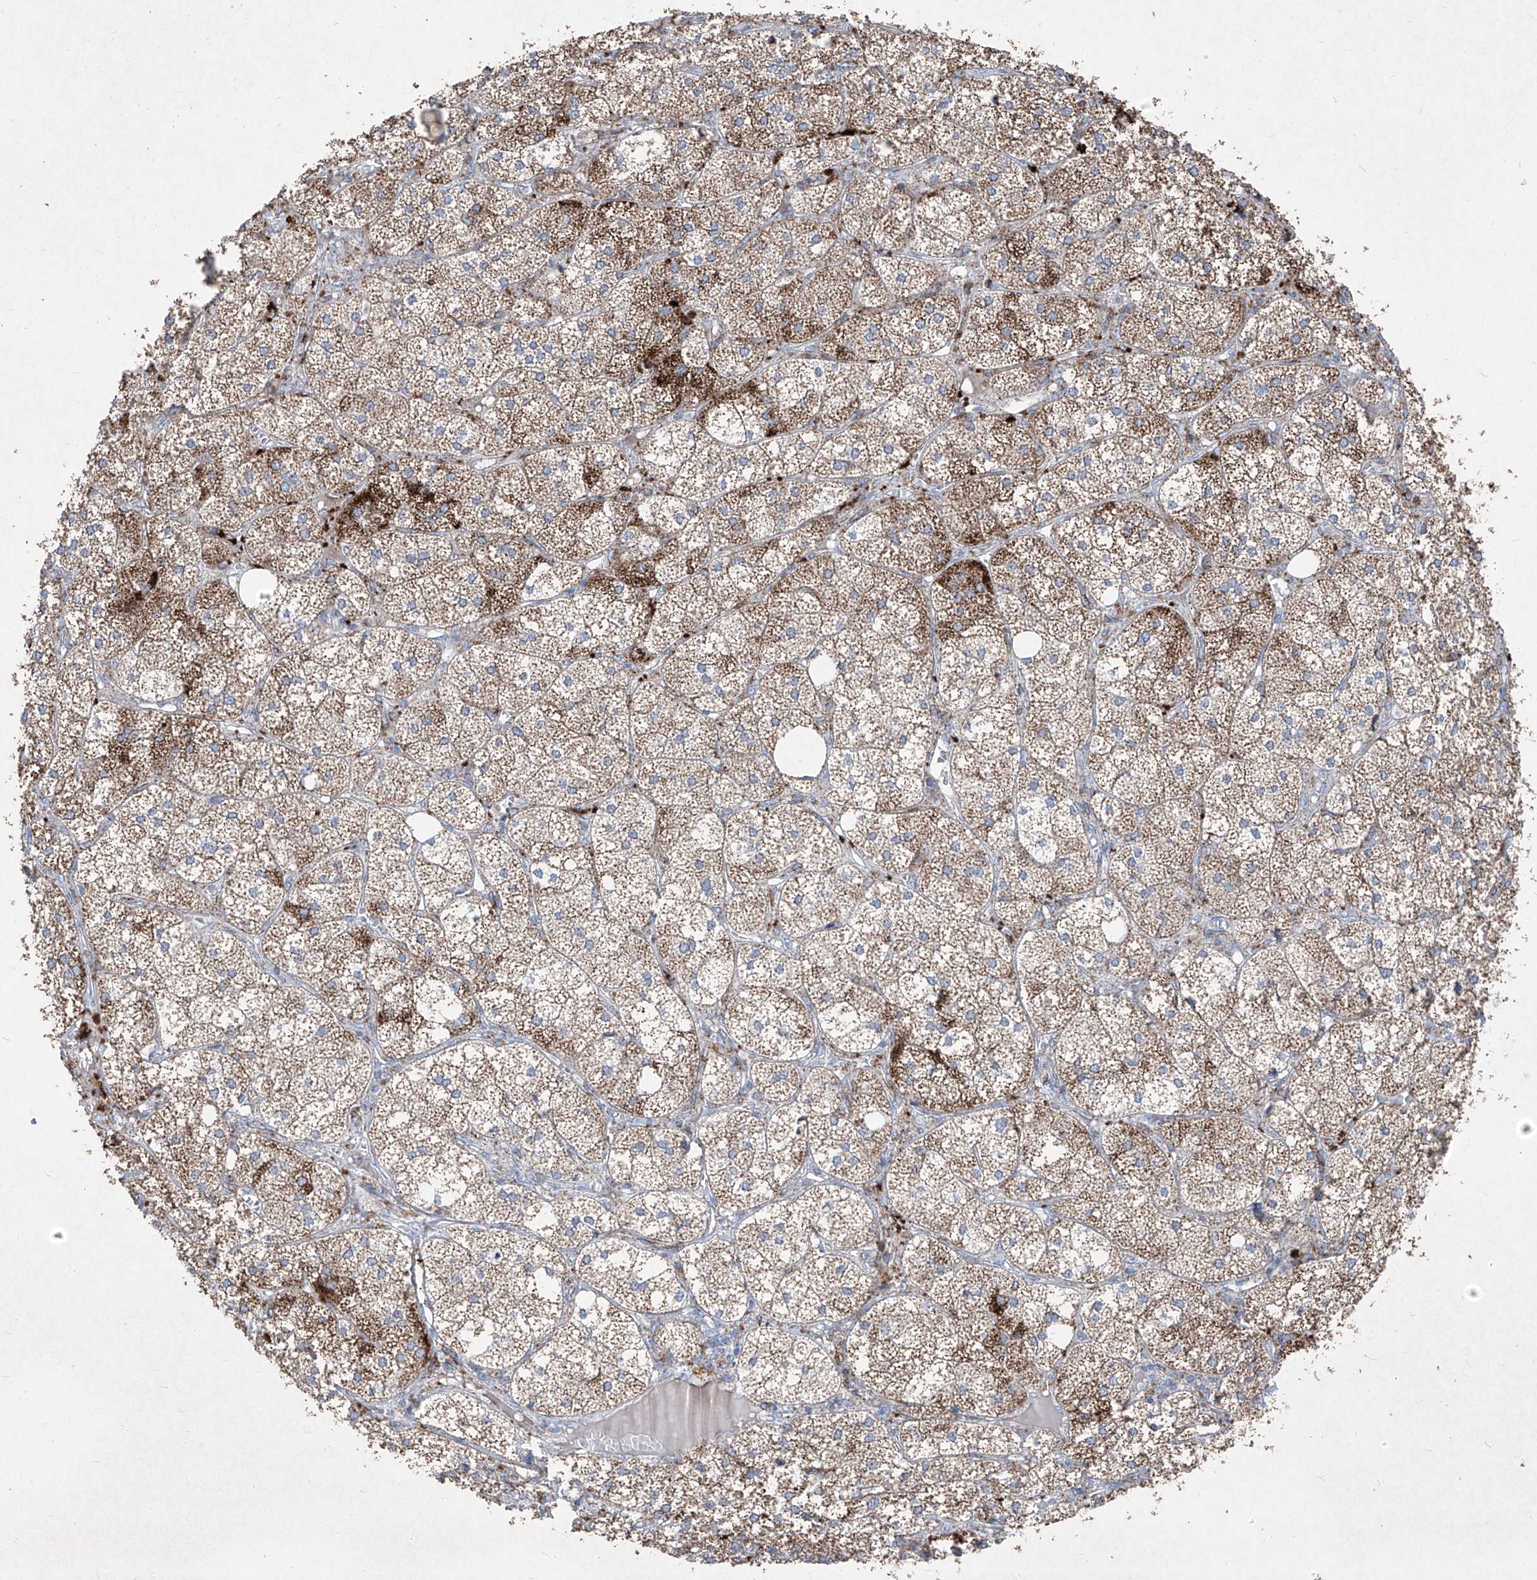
{"staining": {"intensity": "strong", "quantity": ">75%", "location": "cytoplasmic/membranous"}, "tissue": "adrenal gland", "cell_type": "Glandular cells", "image_type": "normal", "snomed": [{"axis": "morphology", "description": "Normal tissue, NOS"}, {"axis": "topography", "description": "Adrenal gland"}], "caption": "The immunohistochemical stain shows strong cytoplasmic/membranous positivity in glandular cells of normal adrenal gland. (Stains: DAB (3,3'-diaminobenzidine) in brown, nuclei in blue, Microscopy: brightfield microscopy at high magnification).", "gene": "ABCD3", "patient": {"sex": "female", "age": 61}}